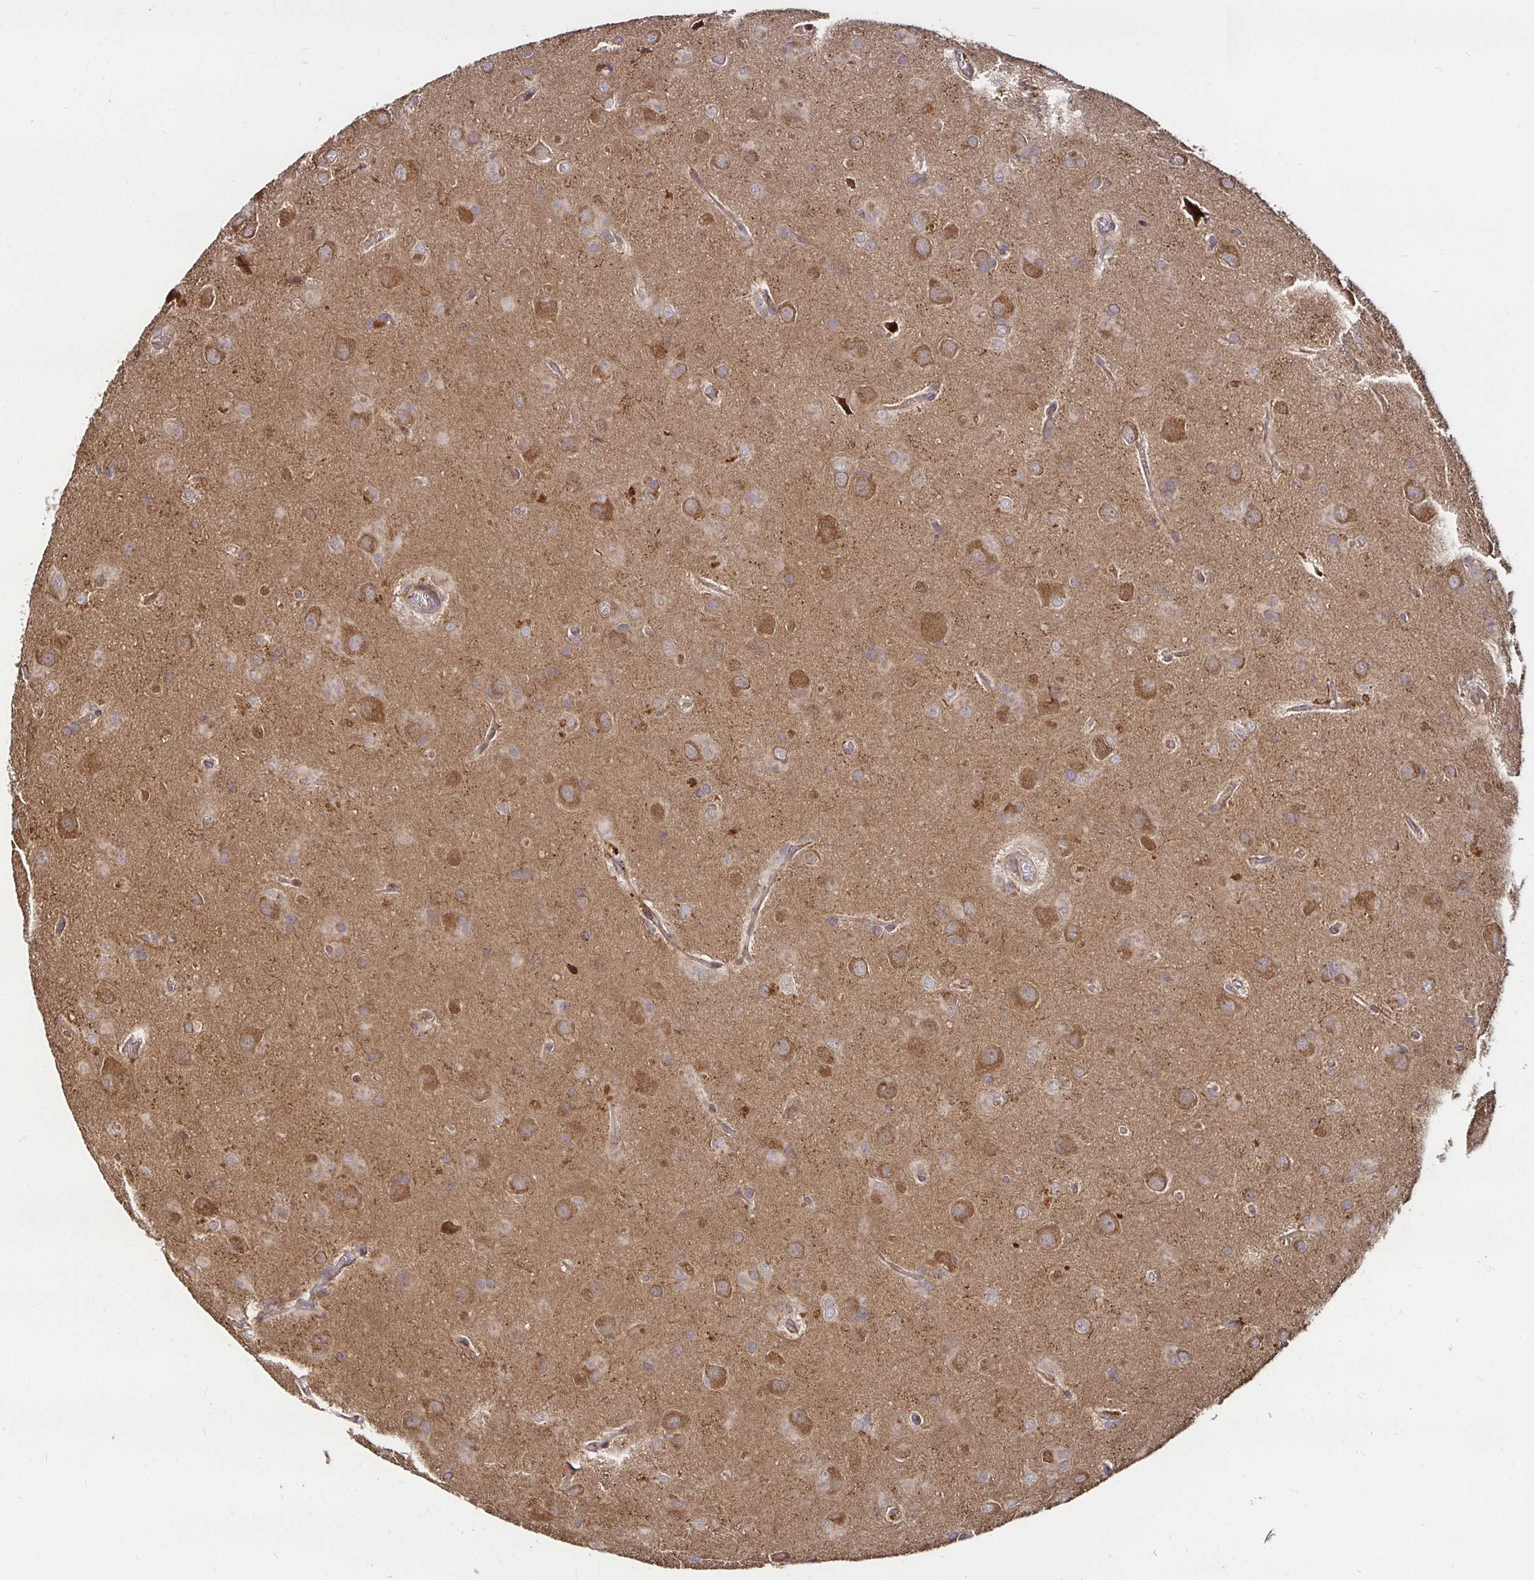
{"staining": {"intensity": "moderate", "quantity": ">75%", "location": "cytoplasmic/membranous"}, "tissue": "glioma", "cell_type": "Tumor cells", "image_type": "cancer", "snomed": [{"axis": "morphology", "description": "Glioma, malignant, Low grade"}, {"axis": "topography", "description": "Brain"}], "caption": "Tumor cells exhibit moderate cytoplasmic/membranous staining in approximately >75% of cells in low-grade glioma (malignant).", "gene": "MLST8", "patient": {"sex": "male", "age": 58}}